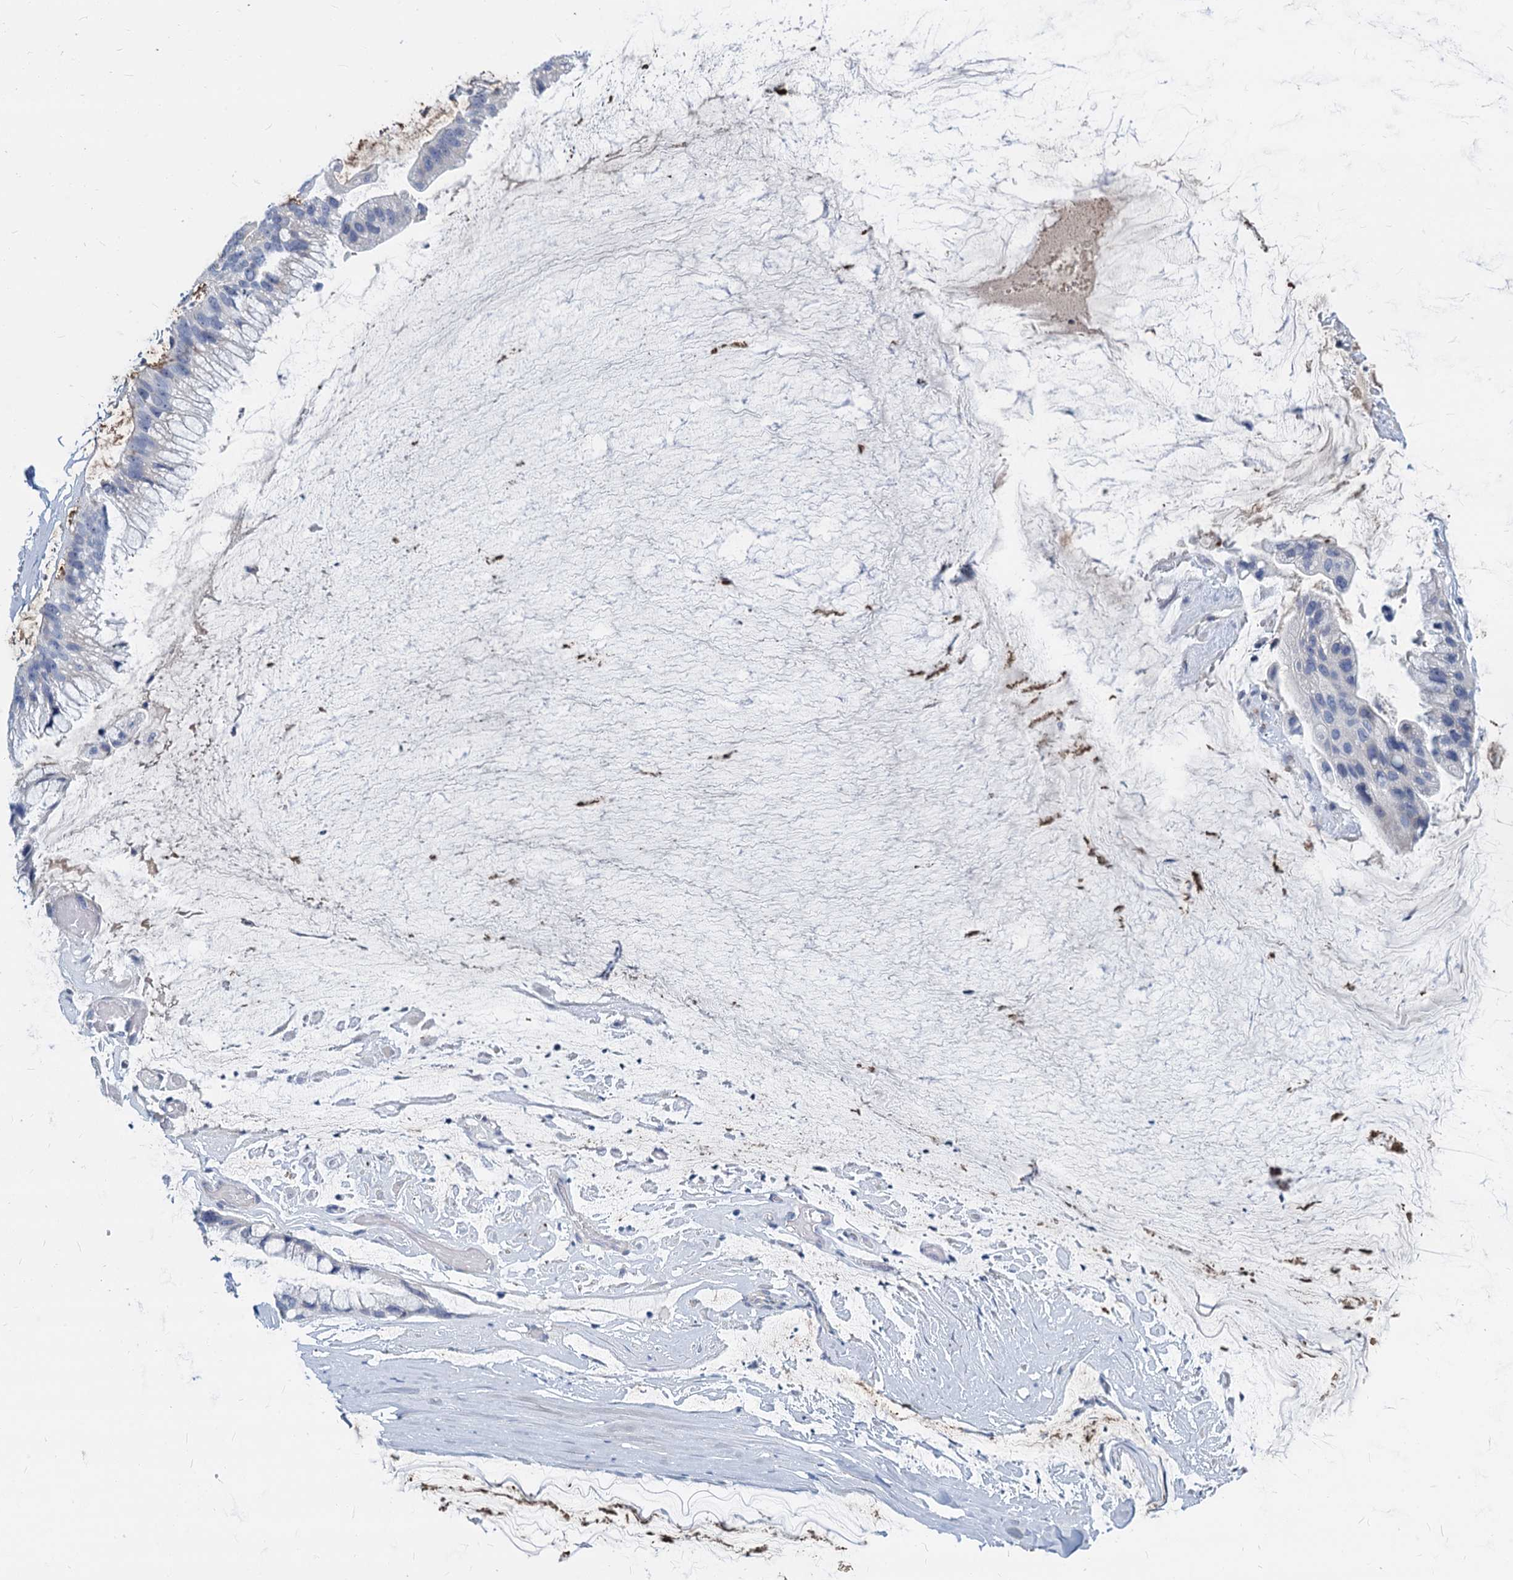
{"staining": {"intensity": "negative", "quantity": "none", "location": "none"}, "tissue": "ovarian cancer", "cell_type": "Tumor cells", "image_type": "cancer", "snomed": [{"axis": "morphology", "description": "Cystadenocarcinoma, mucinous, NOS"}, {"axis": "topography", "description": "Ovary"}], "caption": "Immunohistochemistry micrograph of mucinous cystadenocarcinoma (ovarian) stained for a protein (brown), which reveals no expression in tumor cells. (Brightfield microscopy of DAB immunohistochemistry at high magnification).", "gene": "GSTM3", "patient": {"sex": "female", "age": 39}}